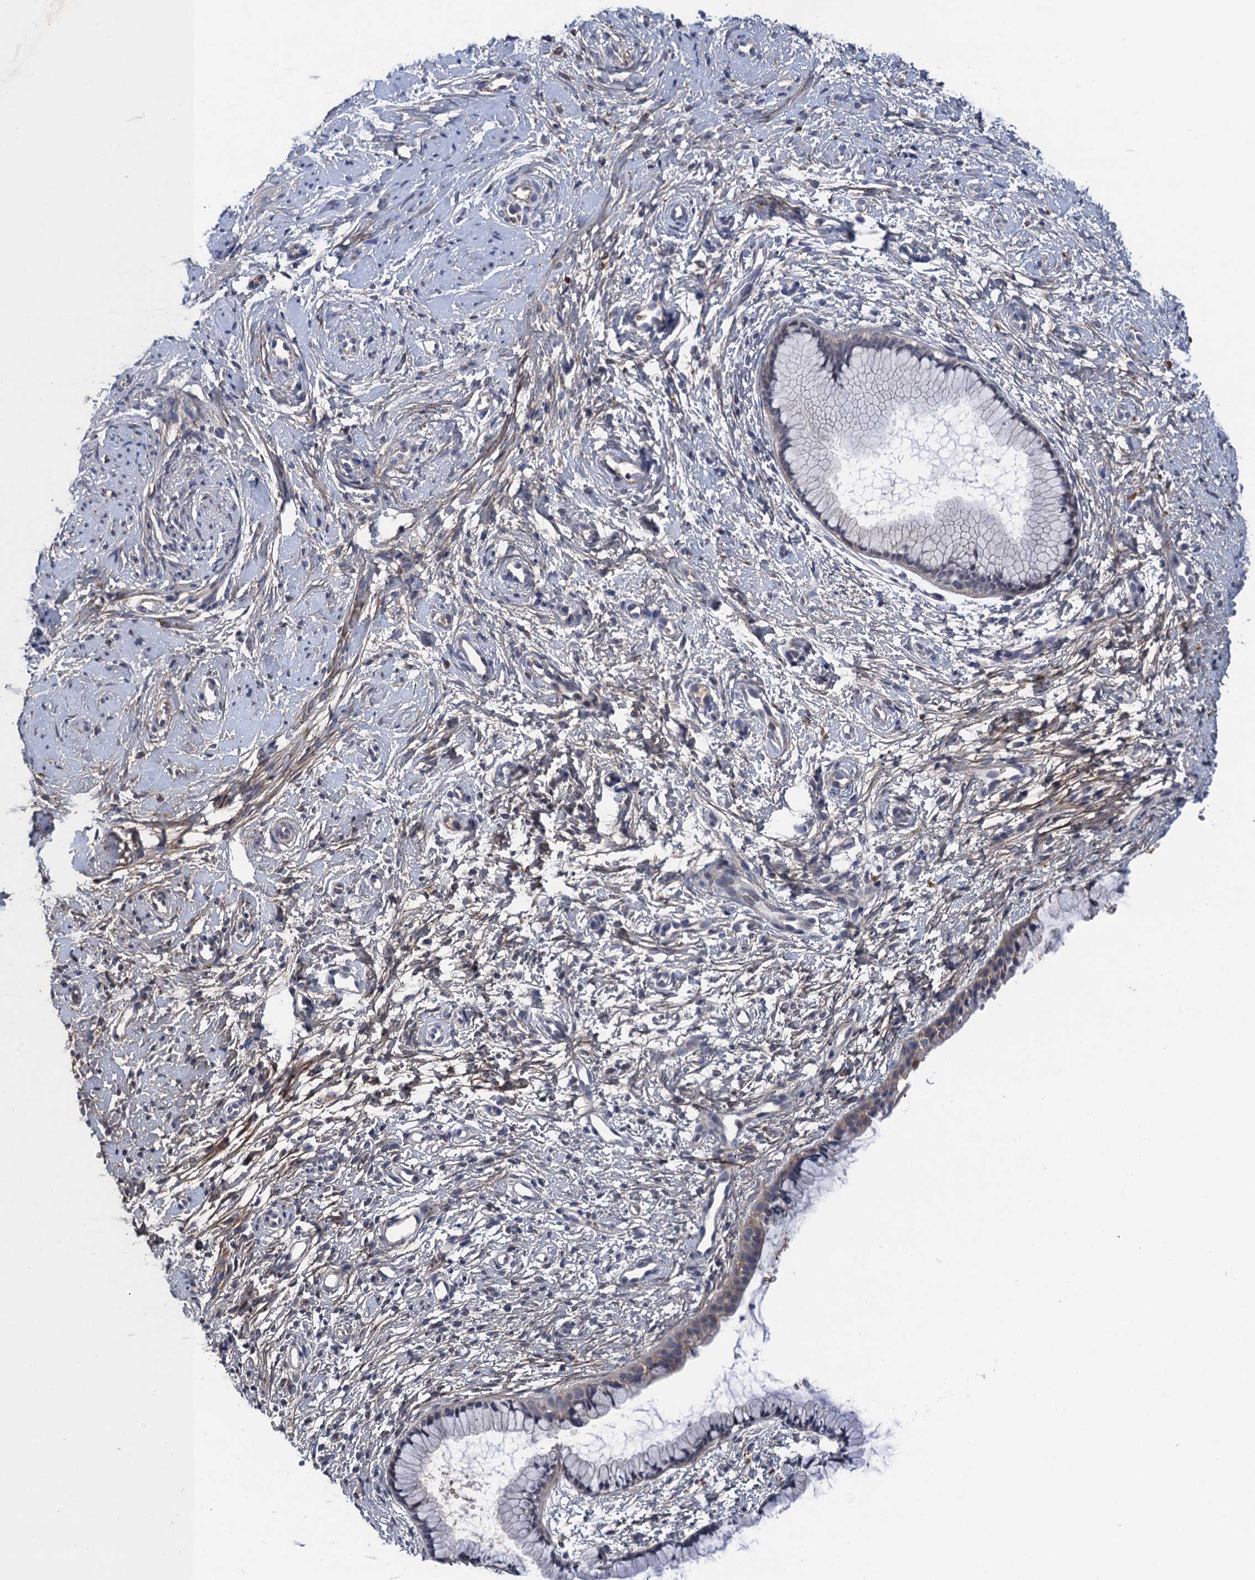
{"staining": {"intensity": "weak", "quantity": "25%-75%", "location": "cytoplasmic/membranous"}, "tissue": "cervix", "cell_type": "Glandular cells", "image_type": "normal", "snomed": [{"axis": "morphology", "description": "Normal tissue, NOS"}, {"axis": "topography", "description": "Cervix"}], "caption": "Weak cytoplasmic/membranous positivity is seen in about 25%-75% of glandular cells in normal cervix. (Stains: DAB in brown, nuclei in blue, Microscopy: brightfield microscopy at high magnification).", "gene": "TRAF7", "patient": {"sex": "female", "age": 57}}